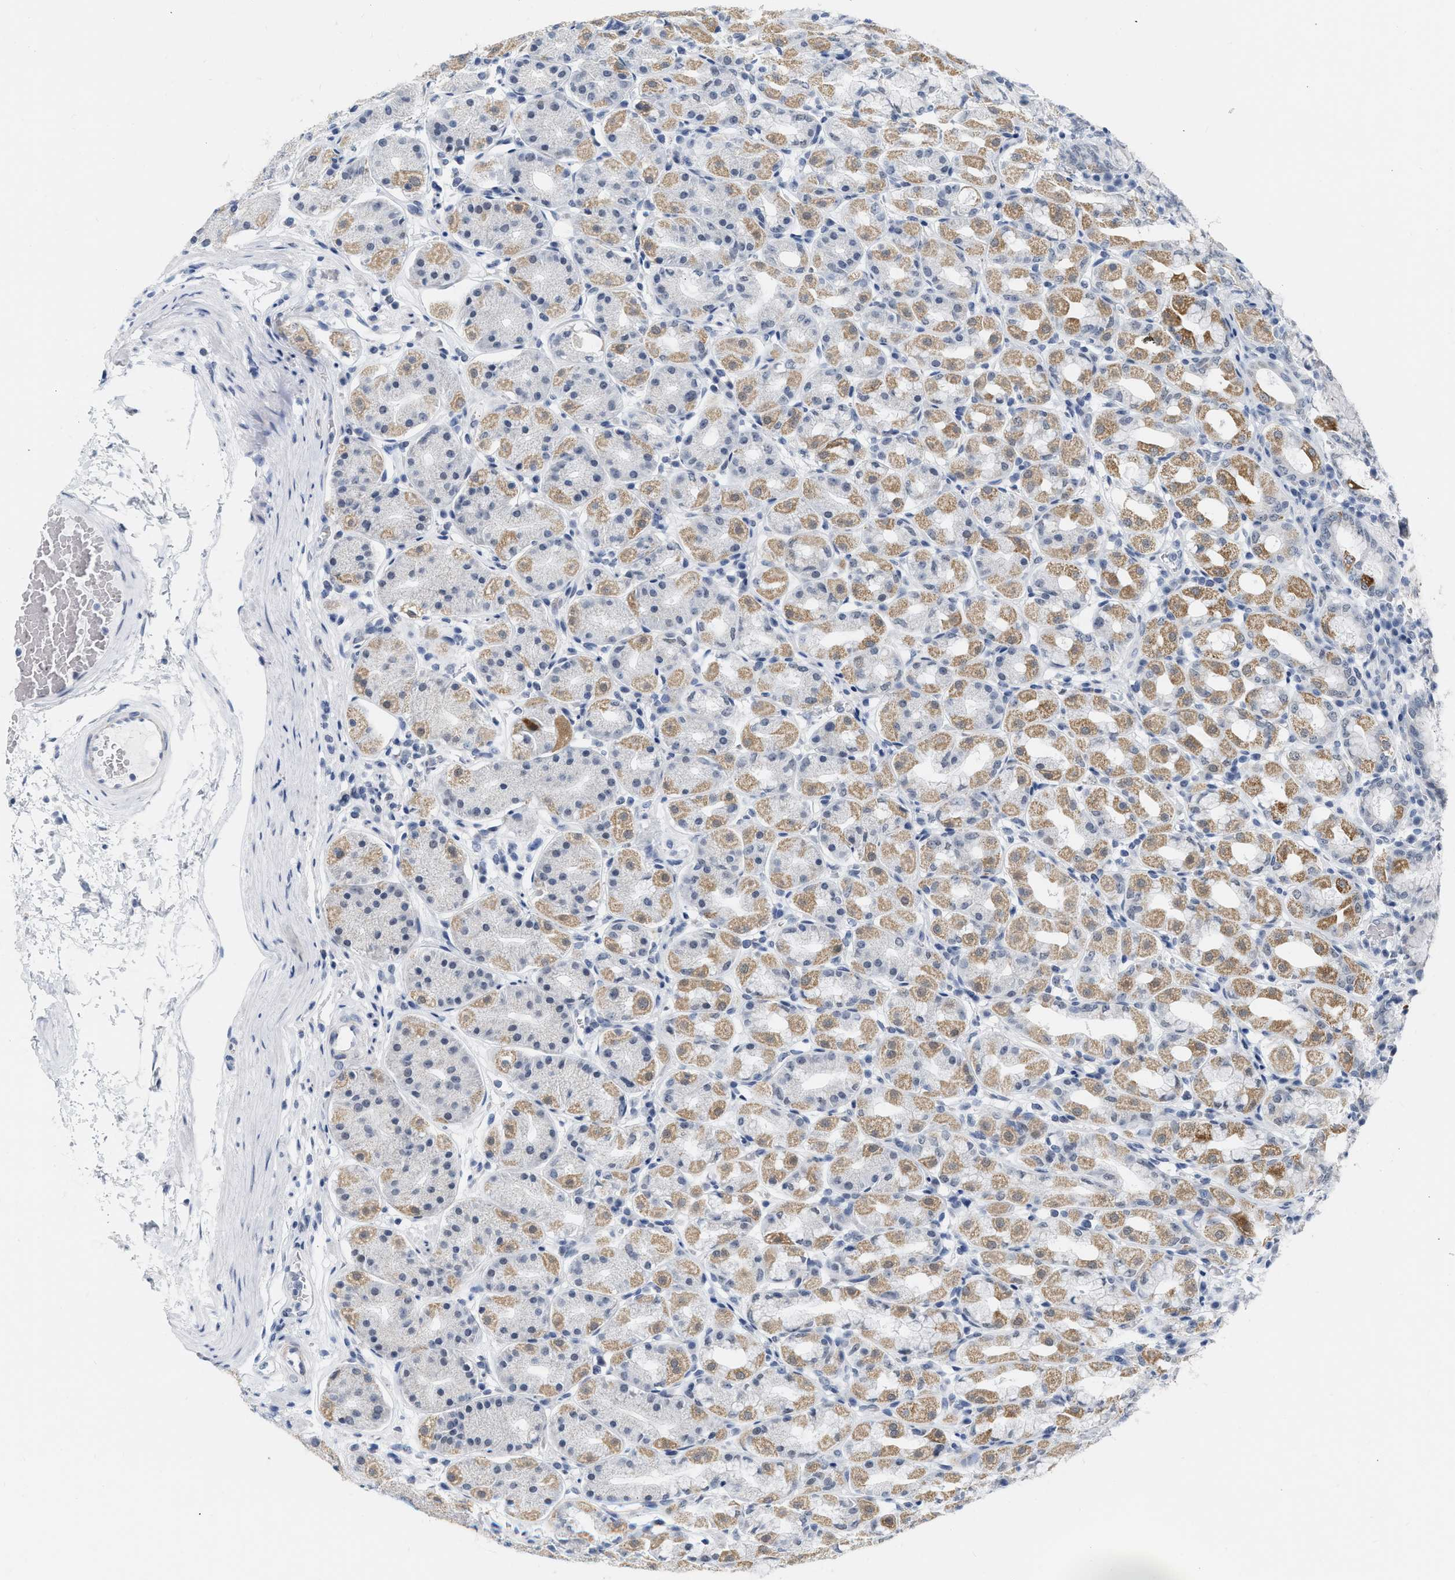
{"staining": {"intensity": "moderate", "quantity": "<25%", "location": "cytoplasmic/membranous"}, "tissue": "stomach", "cell_type": "Glandular cells", "image_type": "normal", "snomed": [{"axis": "morphology", "description": "Normal tissue, NOS"}, {"axis": "topography", "description": "Stomach"}, {"axis": "topography", "description": "Stomach, lower"}], "caption": "Immunohistochemical staining of normal stomach displays <25% levels of moderate cytoplasmic/membranous protein positivity in about <25% of glandular cells. Immunohistochemistry (ihc) stains the protein of interest in brown and the nuclei are stained blue.", "gene": "XIRP1", "patient": {"sex": "female", "age": 56}}